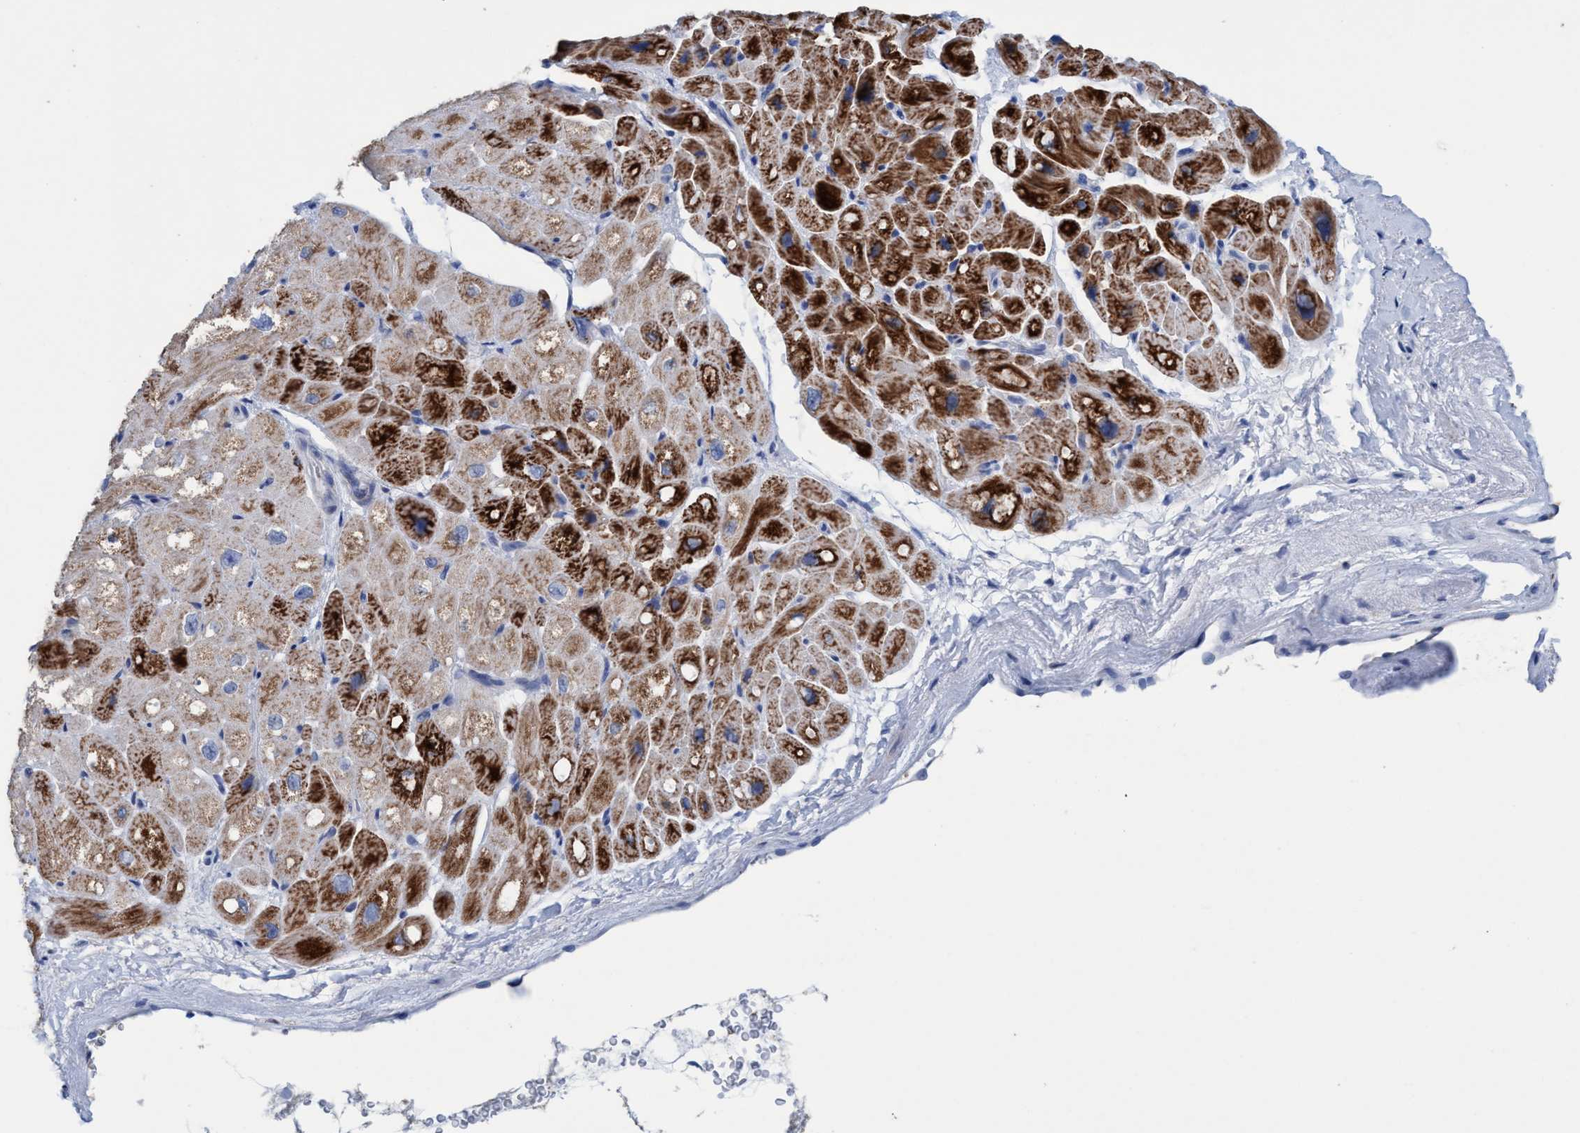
{"staining": {"intensity": "strong", "quantity": ">75%", "location": "cytoplasmic/membranous"}, "tissue": "heart muscle", "cell_type": "Cardiomyocytes", "image_type": "normal", "snomed": [{"axis": "morphology", "description": "Normal tissue, NOS"}, {"axis": "topography", "description": "Heart"}], "caption": "This micrograph shows immunohistochemistry staining of normal heart muscle, with high strong cytoplasmic/membranous expression in about >75% of cardiomyocytes.", "gene": "RSAD1", "patient": {"sex": "male", "age": 49}}